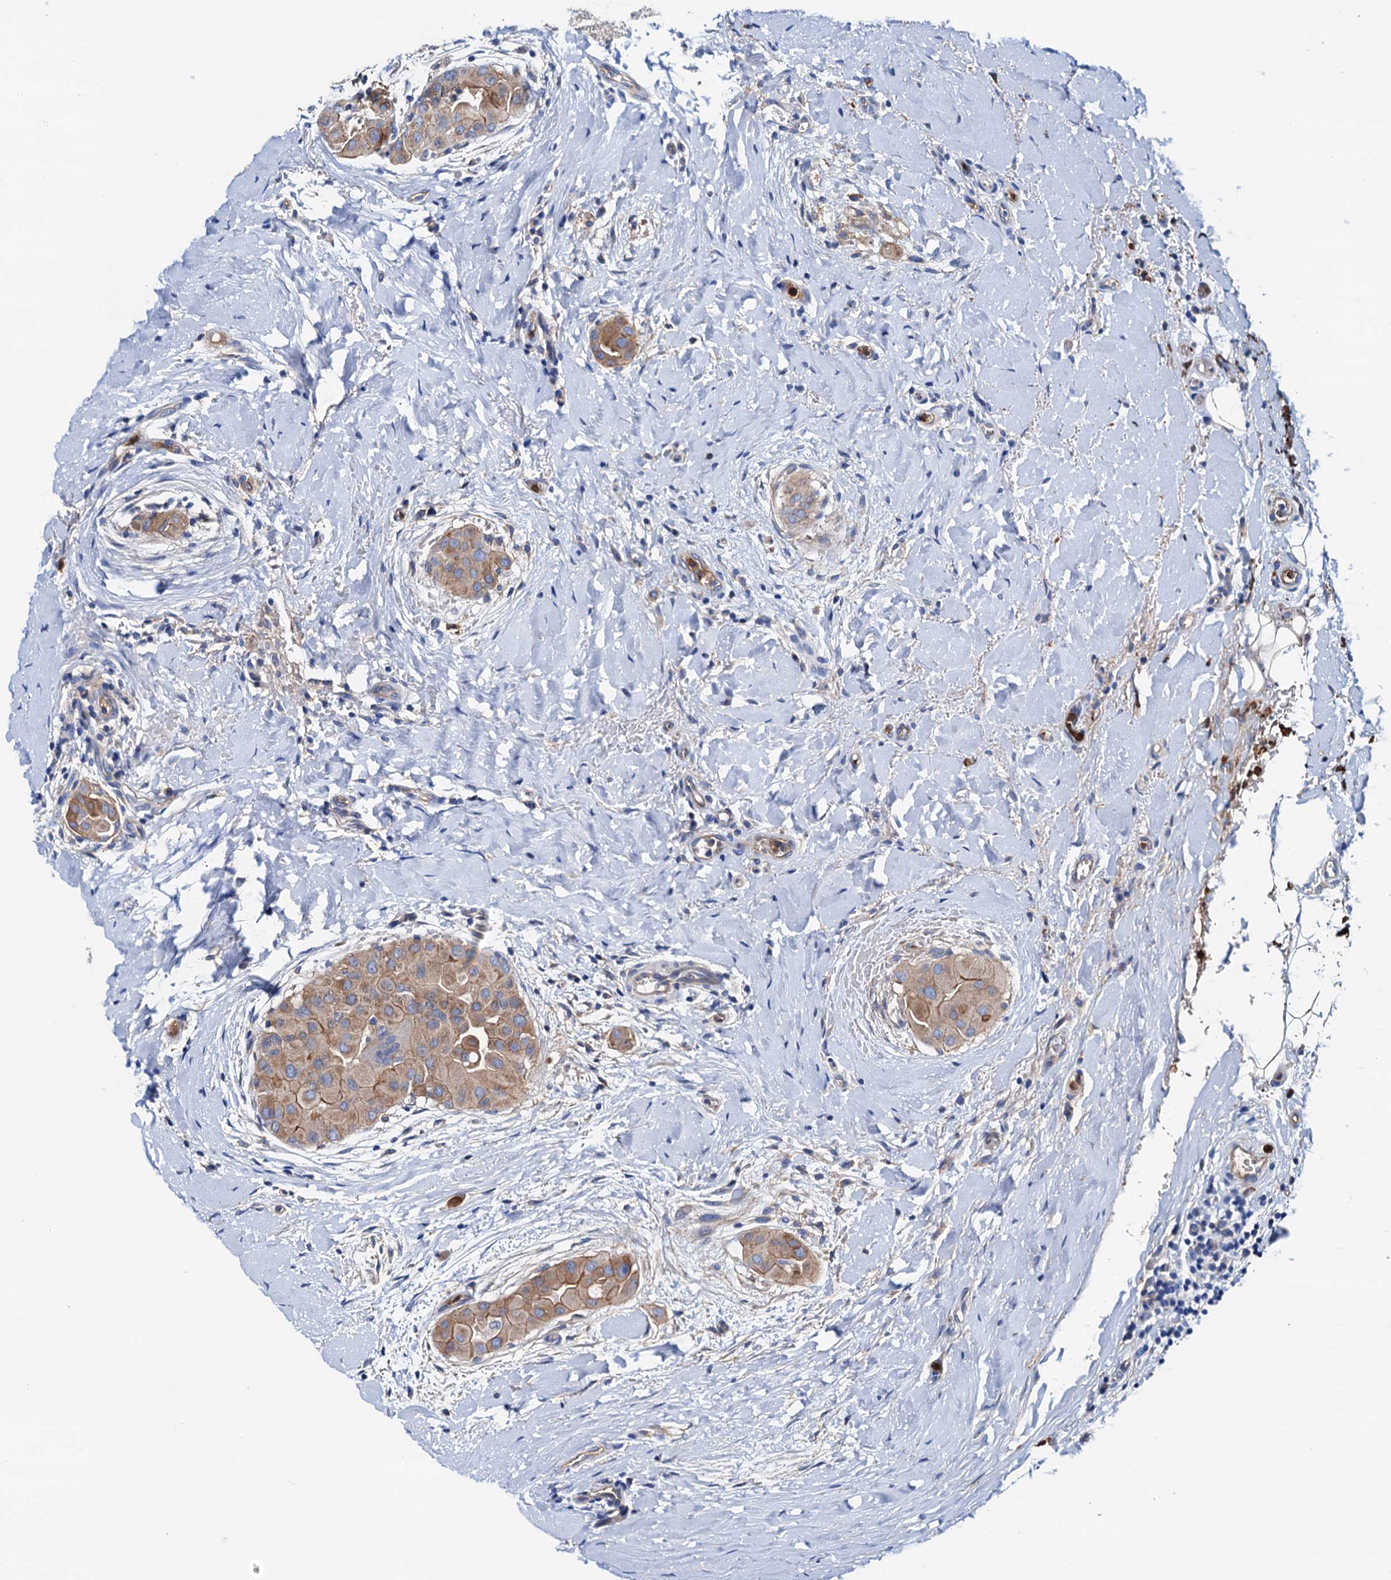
{"staining": {"intensity": "weak", "quantity": ">75%", "location": "cytoplasmic/membranous"}, "tissue": "thyroid cancer", "cell_type": "Tumor cells", "image_type": "cancer", "snomed": [{"axis": "morphology", "description": "Papillary adenocarcinoma, NOS"}, {"axis": "topography", "description": "Thyroid gland"}], "caption": "Immunohistochemical staining of thyroid papillary adenocarcinoma demonstrates weak cytoplasmic/membranous protein expression in approximately >75% of tumor cells. The staining was performed using DAB to visualize the protein expression in brown, while the nuclei were stained in blue with hematoxylin (Magnification: 20x).", "gene": "RASSF9", "patient": {"sex": "male", "age": 33}}